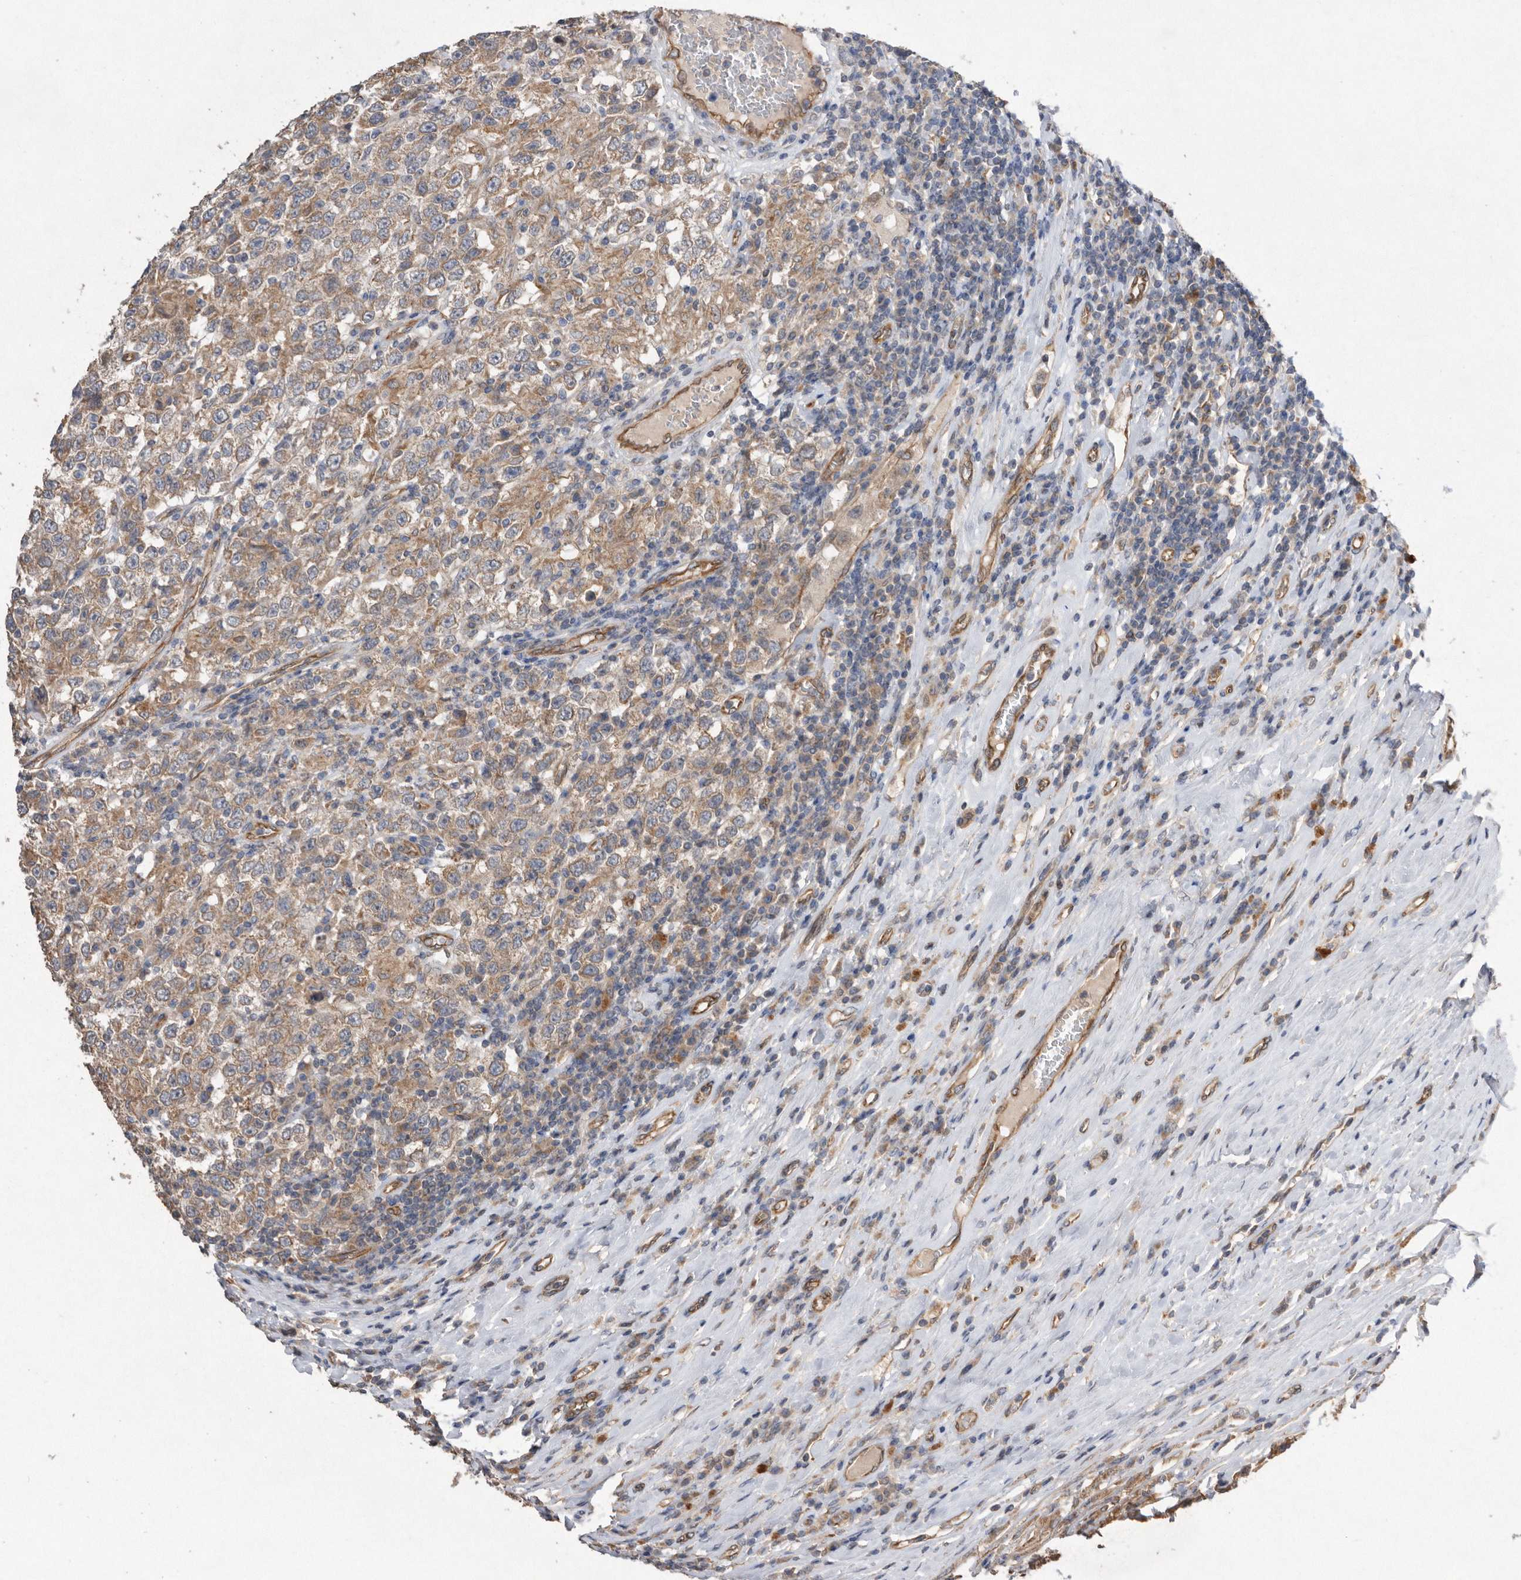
{"staining": {"intensity": "moderate", "quantity": ">75%", "location": "cytoplasmic/membranous"}, "tissue": "testis cancer", "cell_type": "Tumor cells", "image_type": "cancer", "snomed": [{"axis": "morphology", "description": "Seminoma, NOS"}, {"axis": "topography", "description": "Testis"}], "caption": "Immunohistochemistry (IHC) staining of testis cancer, which demonstrates medium levels of moderate cytoplasmic/membranous positivity in approximately >75% of tumor cells indicating moderate cytoplasmic/membranous protein staining. The staining was performed using DAB (3,3'-diaminobenzidine) (brown) for protein detection and nuclei were counterstained in hematoxylin (blue).", "gene": "PON2", "patient": {"sex": "male", "age": 41}}